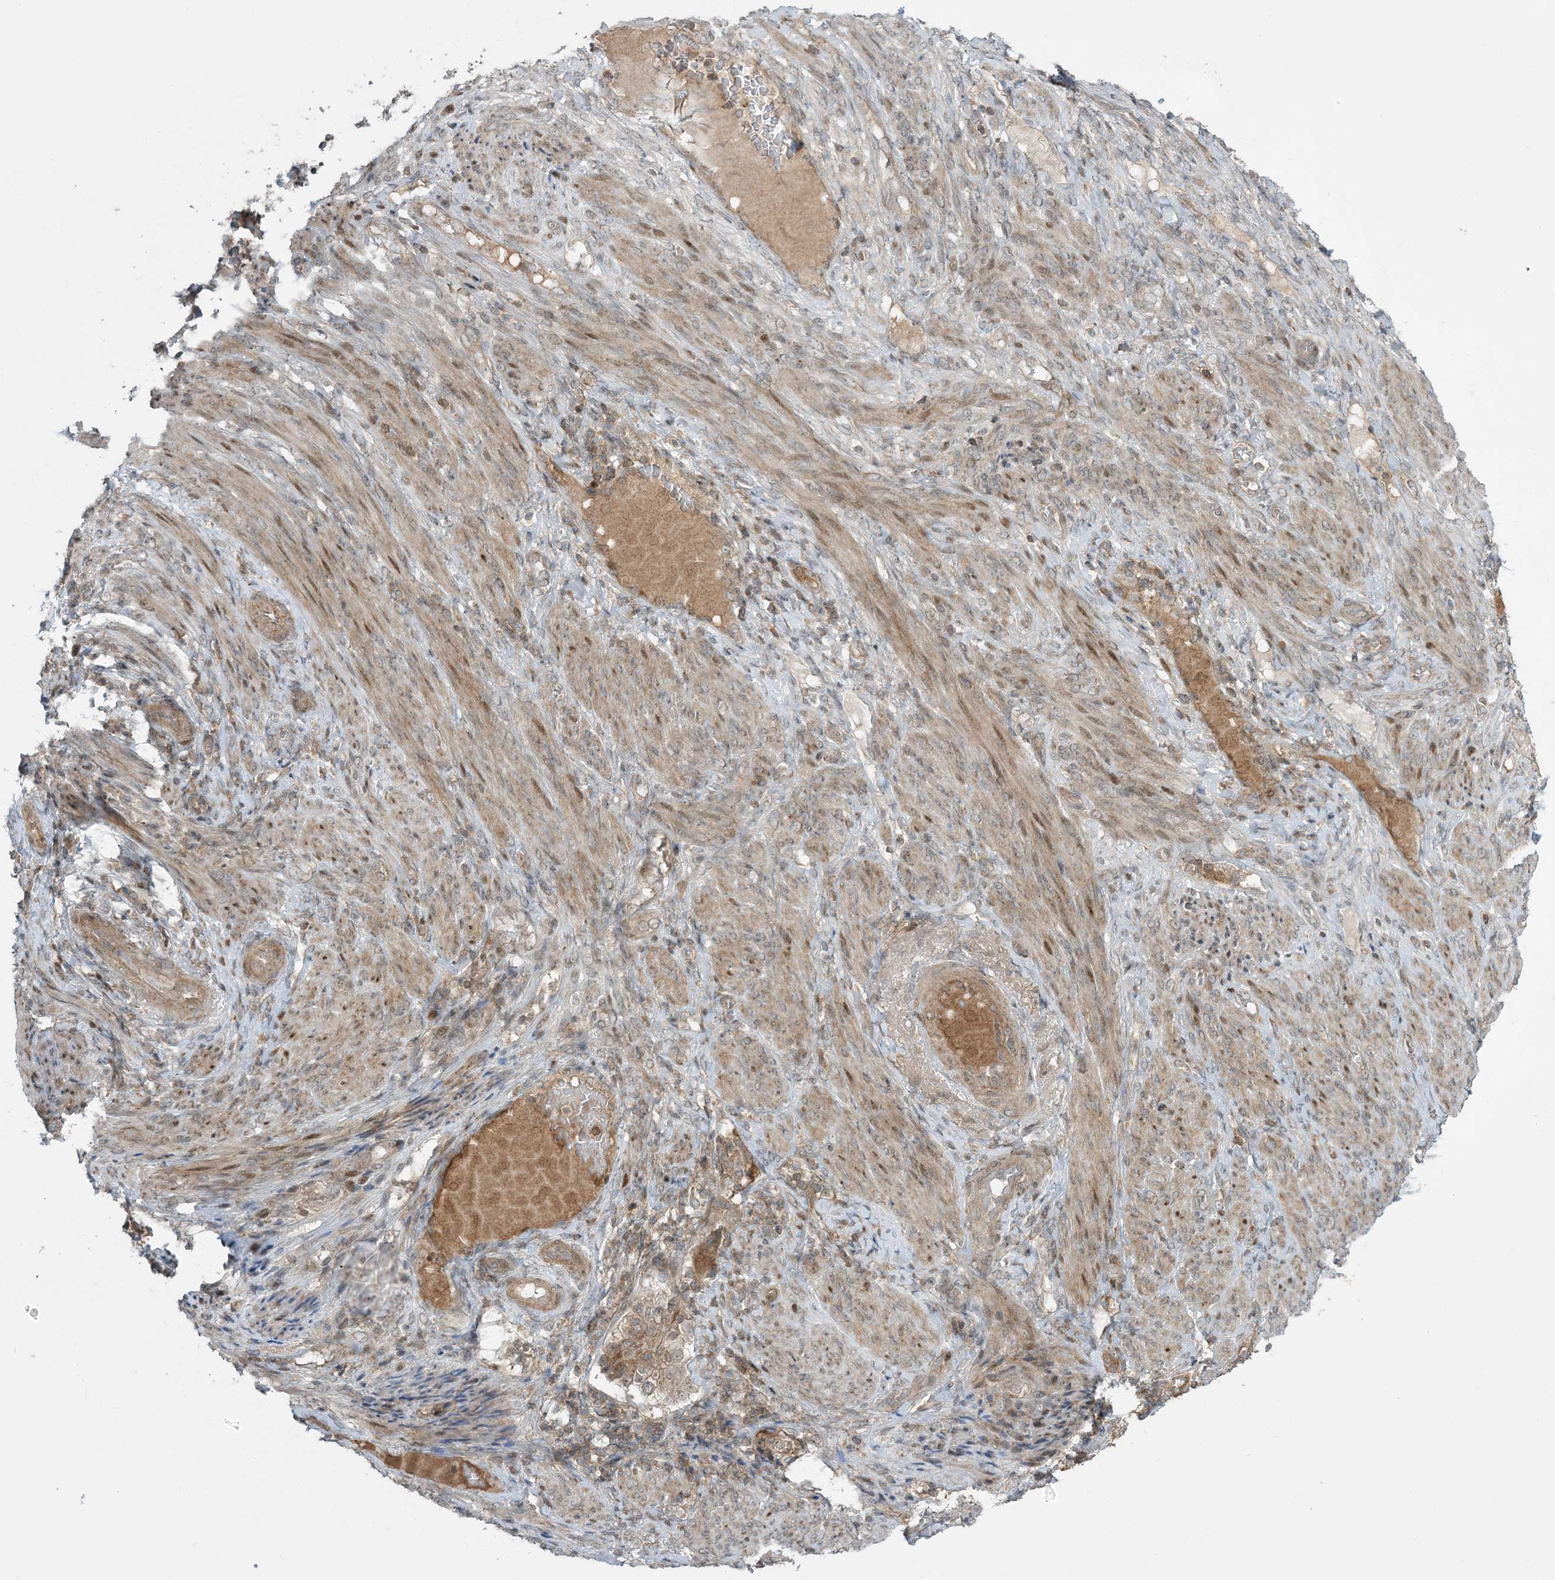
{"staining": {"intensity": "weak", "quantity": ">75%", "location": "cytoplasmic/membranous"}, "tissue": "endometrial cancer", "cell_type": "Tumor cells", "image_type": "cancer", "snomed": [{"axis": "morphology", "description": "Adenocarcinoma, NOS"}, {"axis": "topography", "description": "Endometrium"}], "caption": "Endometrial adenocarcinoma stained with DAB (3,3'-diaminobenzidine) immunohistochemistry demonstrates low levels of weak cytoplasmic/membranous staining in approximately >75% of tumor cells.", "gene": "PHLDB2", "patient": {"sex": "female", "age": 85}}